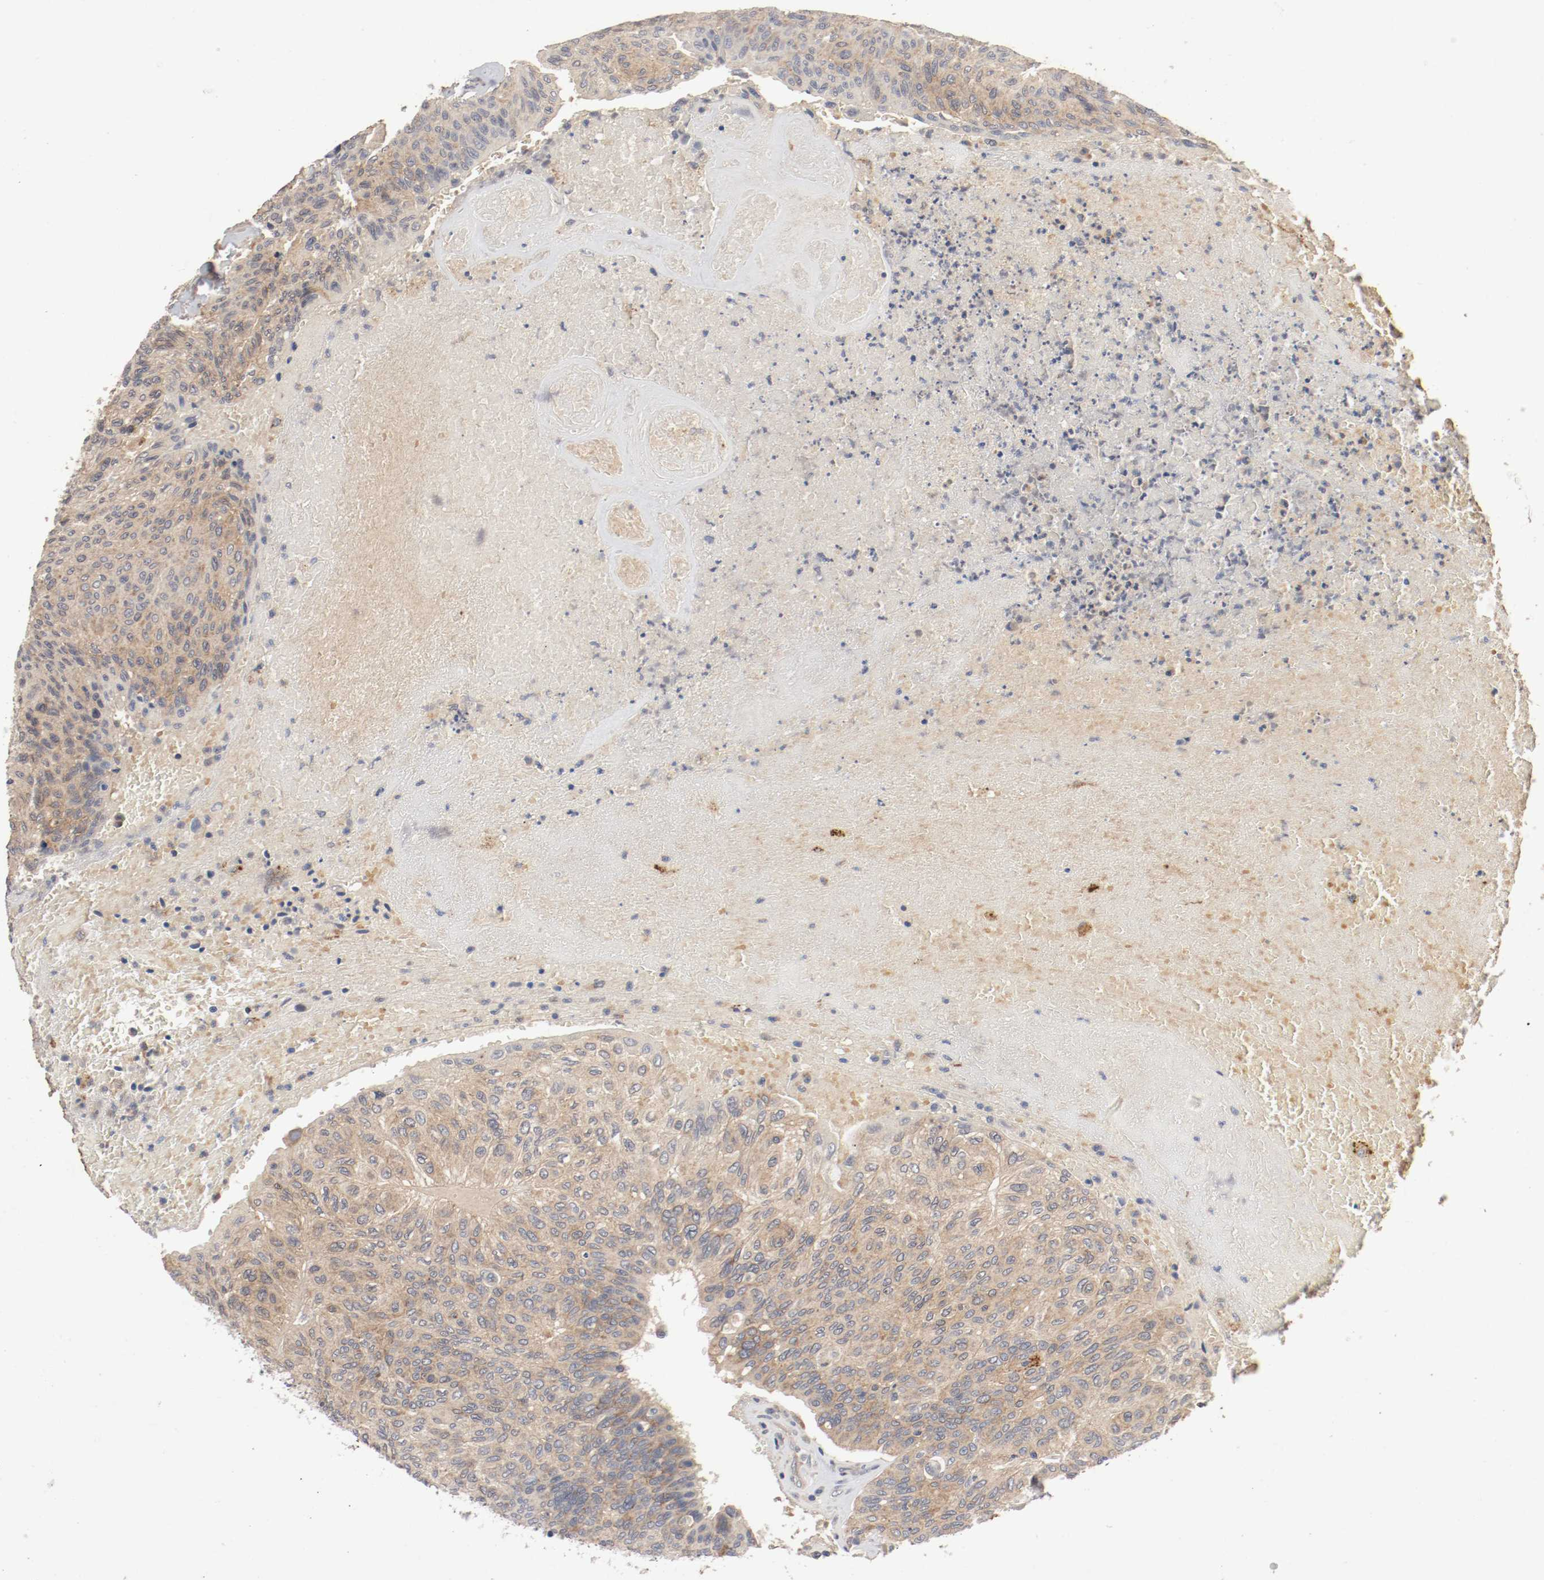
{"staining": {"intensity": "moderate", "quantity": ">75%", "location": "cytoplasmic/membranous"}, "tissue": "urothelial cancer", "cell_type": "Tumor cells", "image_type": "cancer", "snomed": [{"axis": "morphology", "description": "Urothelial carcinoma, High grade"}, {"axis": "topography", "description": "Urinary bladder"}], "caption": "DAB (3,3'-diaminobenzidine) immunohistochemical staining of urothelial cancer reveals moderate cytoplasmic/membranous protein staining in approximately >75% of tumor cells.", "gene": "REN", "patient": {"sex": "male", "age": 66}}